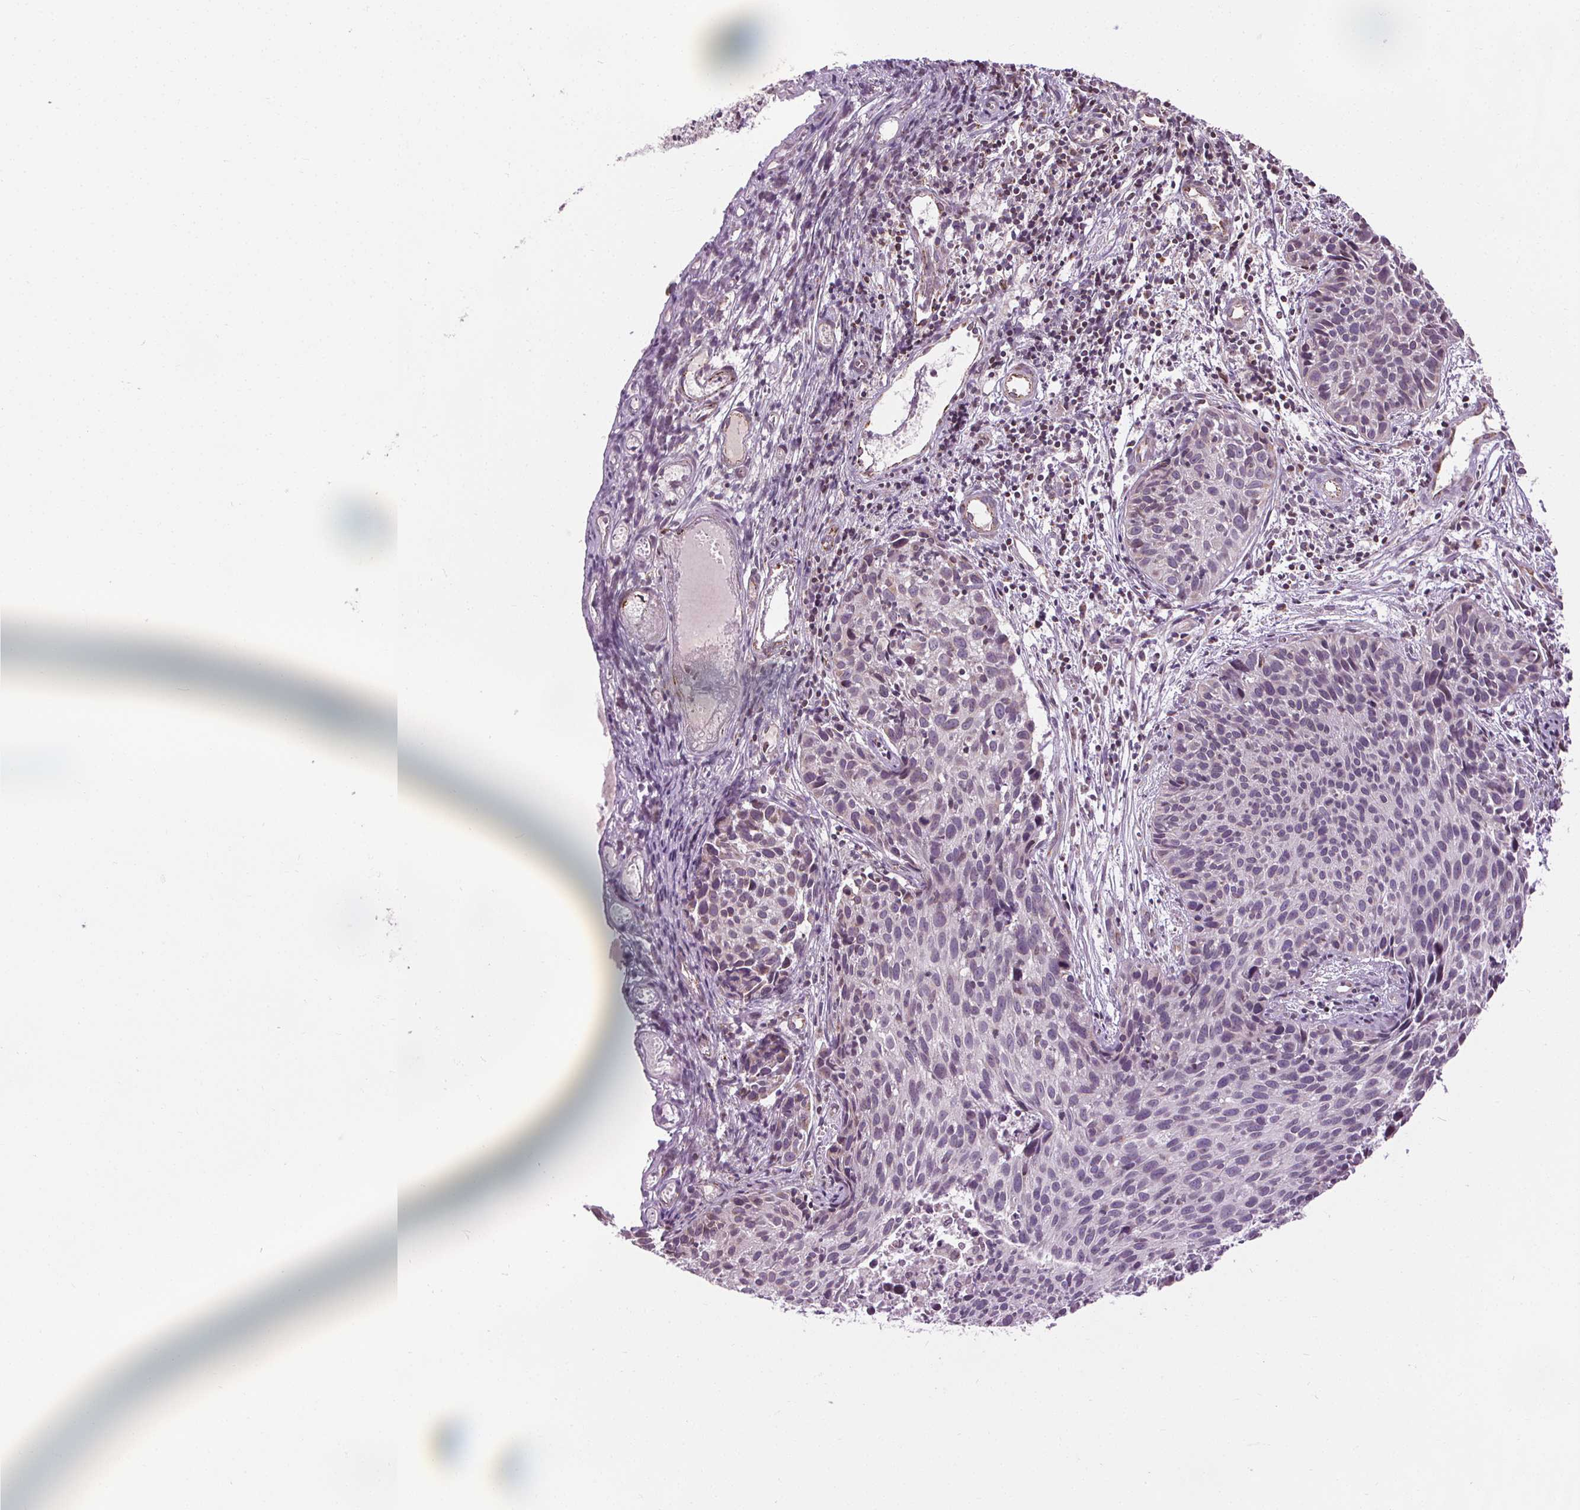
{"staining": {"intensity": "negative", "quantity": "none", "location": "none"}, "tissue": "cervical cancer", "cell_type": "Tumor cells", "image_type": "cancer", "snomed": [{"axis": "morphology", "description": "Squamous cell carcinoma, NOS"}, {"axis": "topography", "description": "Cervix"}], "caption": "Immunohistochemical staining of cervical cancer (squamous cell carcinoma) reveals no significant positivity in tumor cells. The staining was performed using DAB to visualize the protein expression in brown, while the nuclei were stained in blue with hematoxylin (Magnification: 20x).", "gene": "LFNG", "patient": {"sex": "female", "age": 30}}